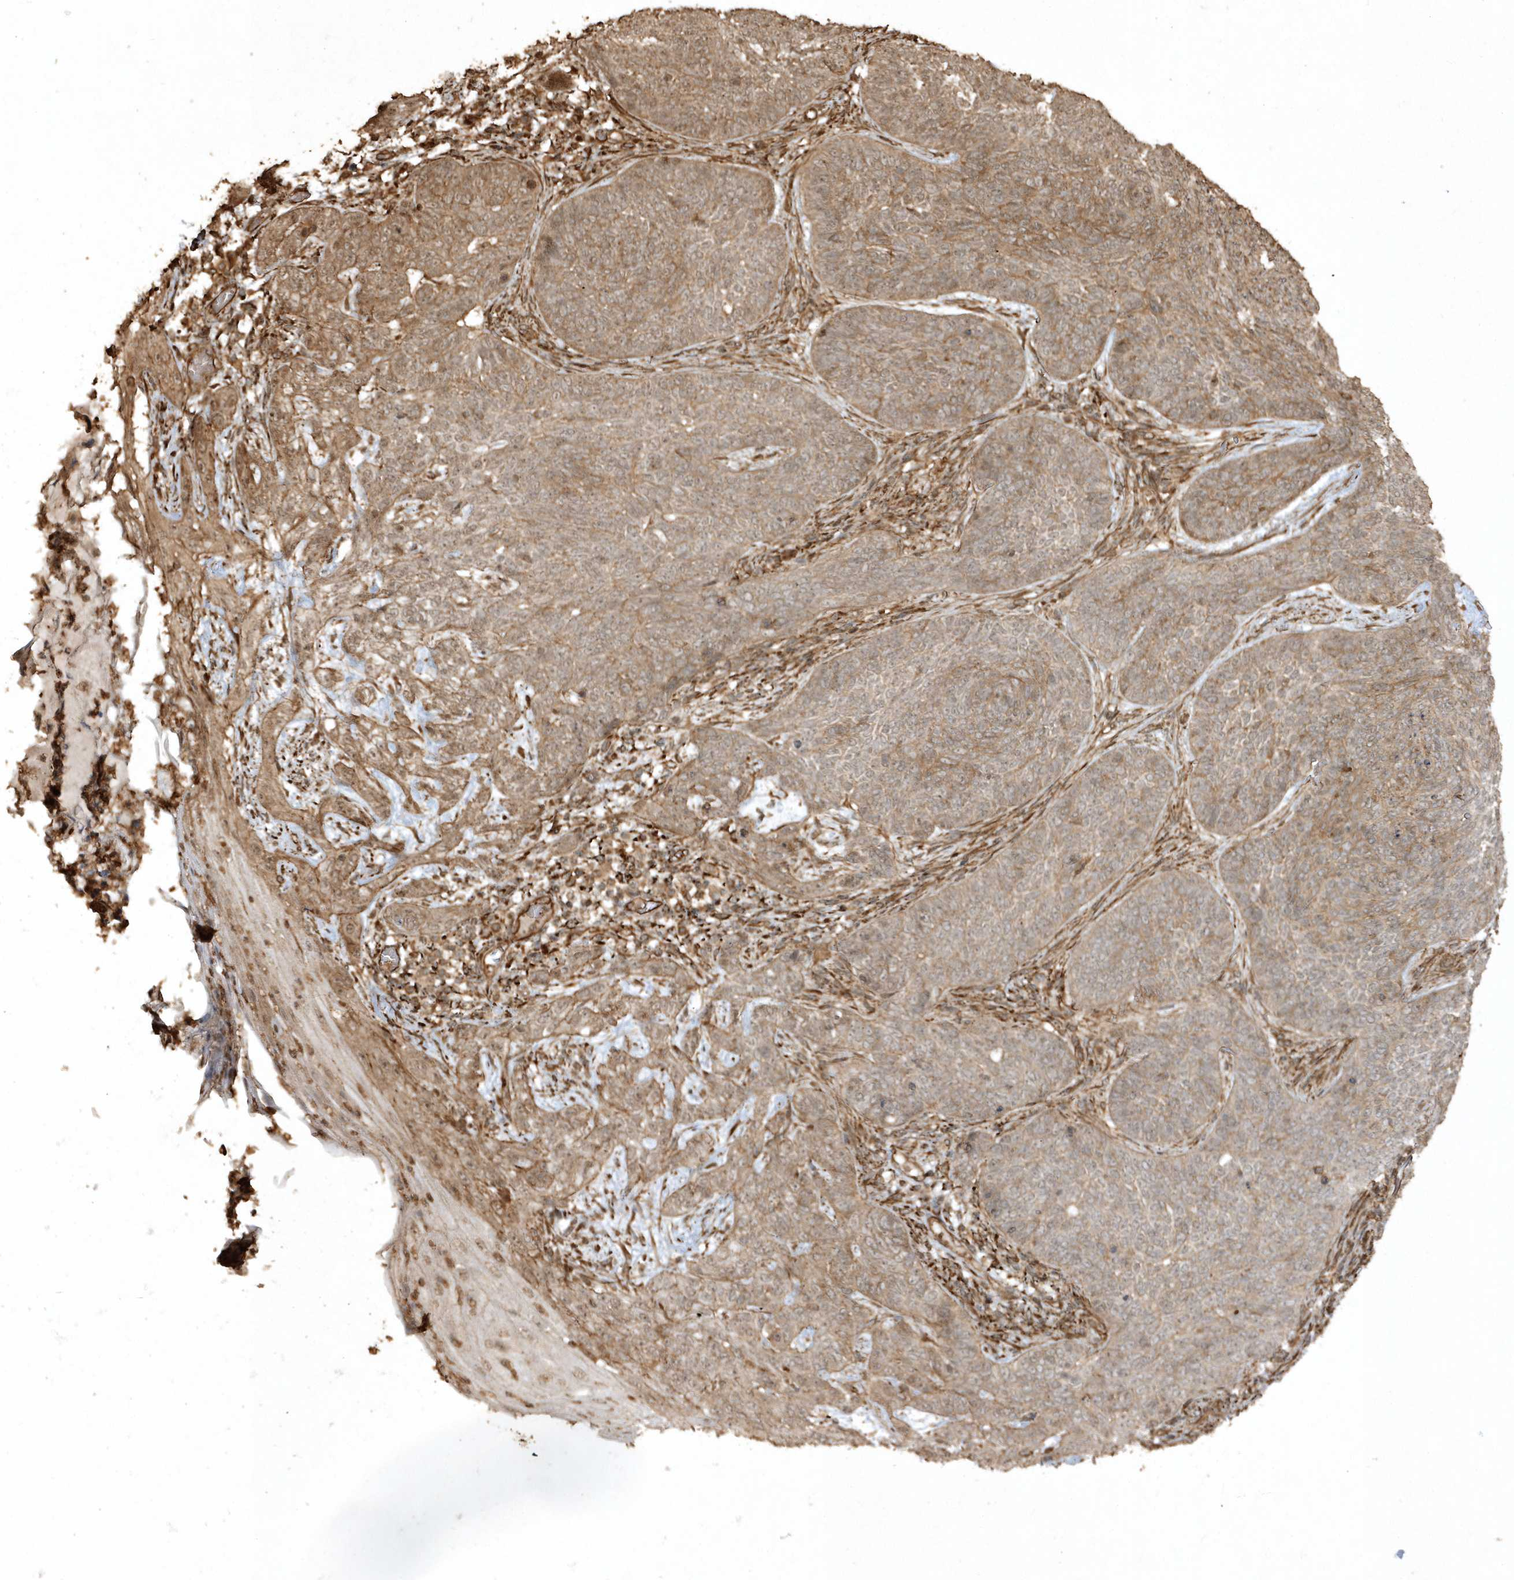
{"staining": {"intensity": "moderate", "quantity": ">75%", "location": "cytoplasmic/membranous"}, "tissue": "skin cancer", "cell_type": "Tumor cells", "image_type": "cancer", "snomed": [{"axis": "morphology", "description": "Basal cell carcinoma"}, {"axis": "topography", "description": "Skin"}], "caption": "About >75% of tumor cells in skin cancer show moderate cytoplasmic/membranous protein staining as visualized by brown immunohistochemical staining.", "gene": "AVPI1", "patient": {"sex": "male", "age": 85}}